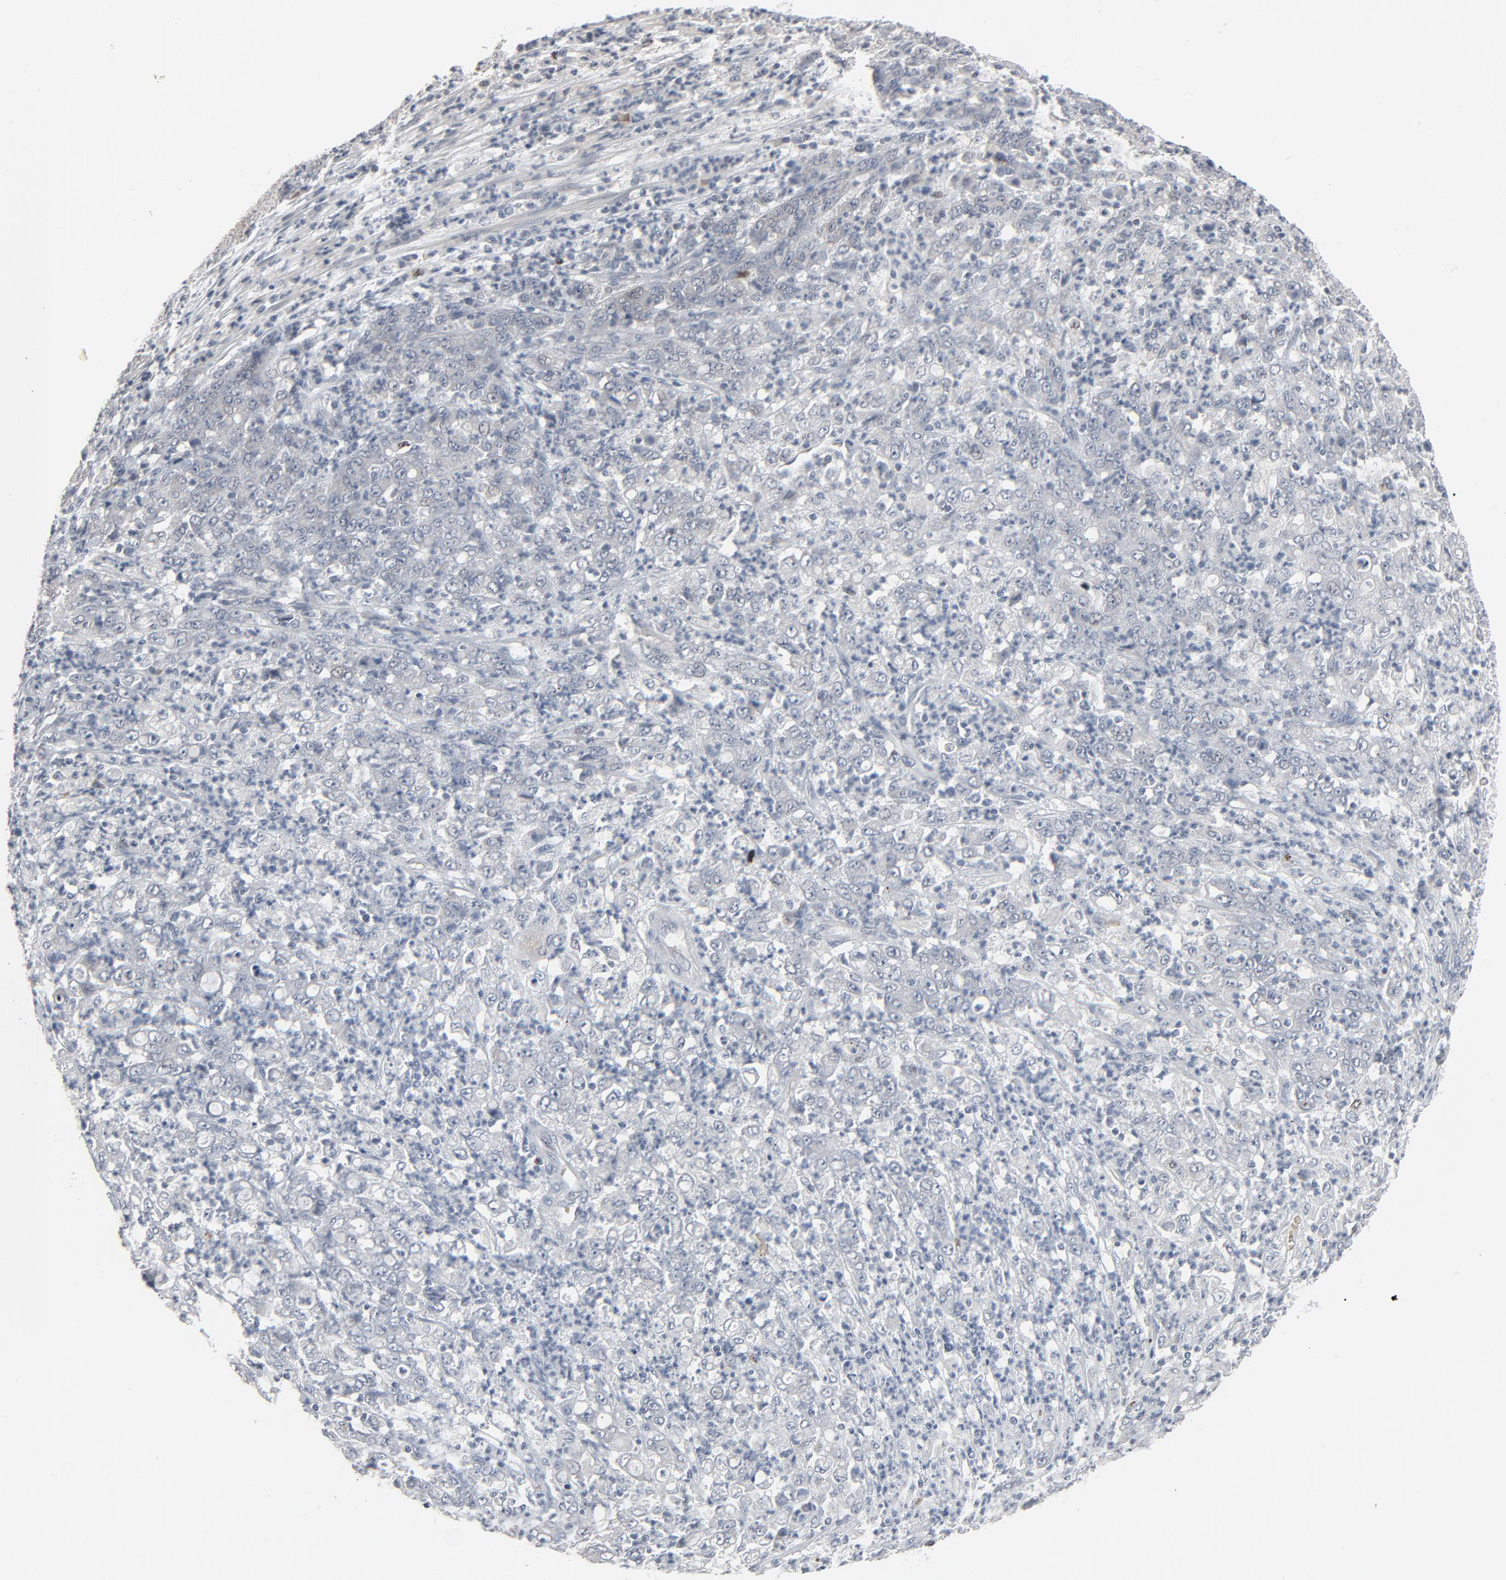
{"staining": {"intensity": "negative", "quantity": "none", "location": "none"}, "tissue": "stomach cancer", "cell_type": "Tumor cells", "image_type": "cancer", "snomed": [{"axis": "morphology", "description": "Adenocarcinoma, NOS"}, {"axis": "topography", "description": "Stomach, lower"}], "caption": "Immunohistochemical staining of stomach cancer (adenocarcinoma) shows no significant staining in tumor cells.", "gene": "SAGE1", "patient": {"sex": "female", "age": 71}}